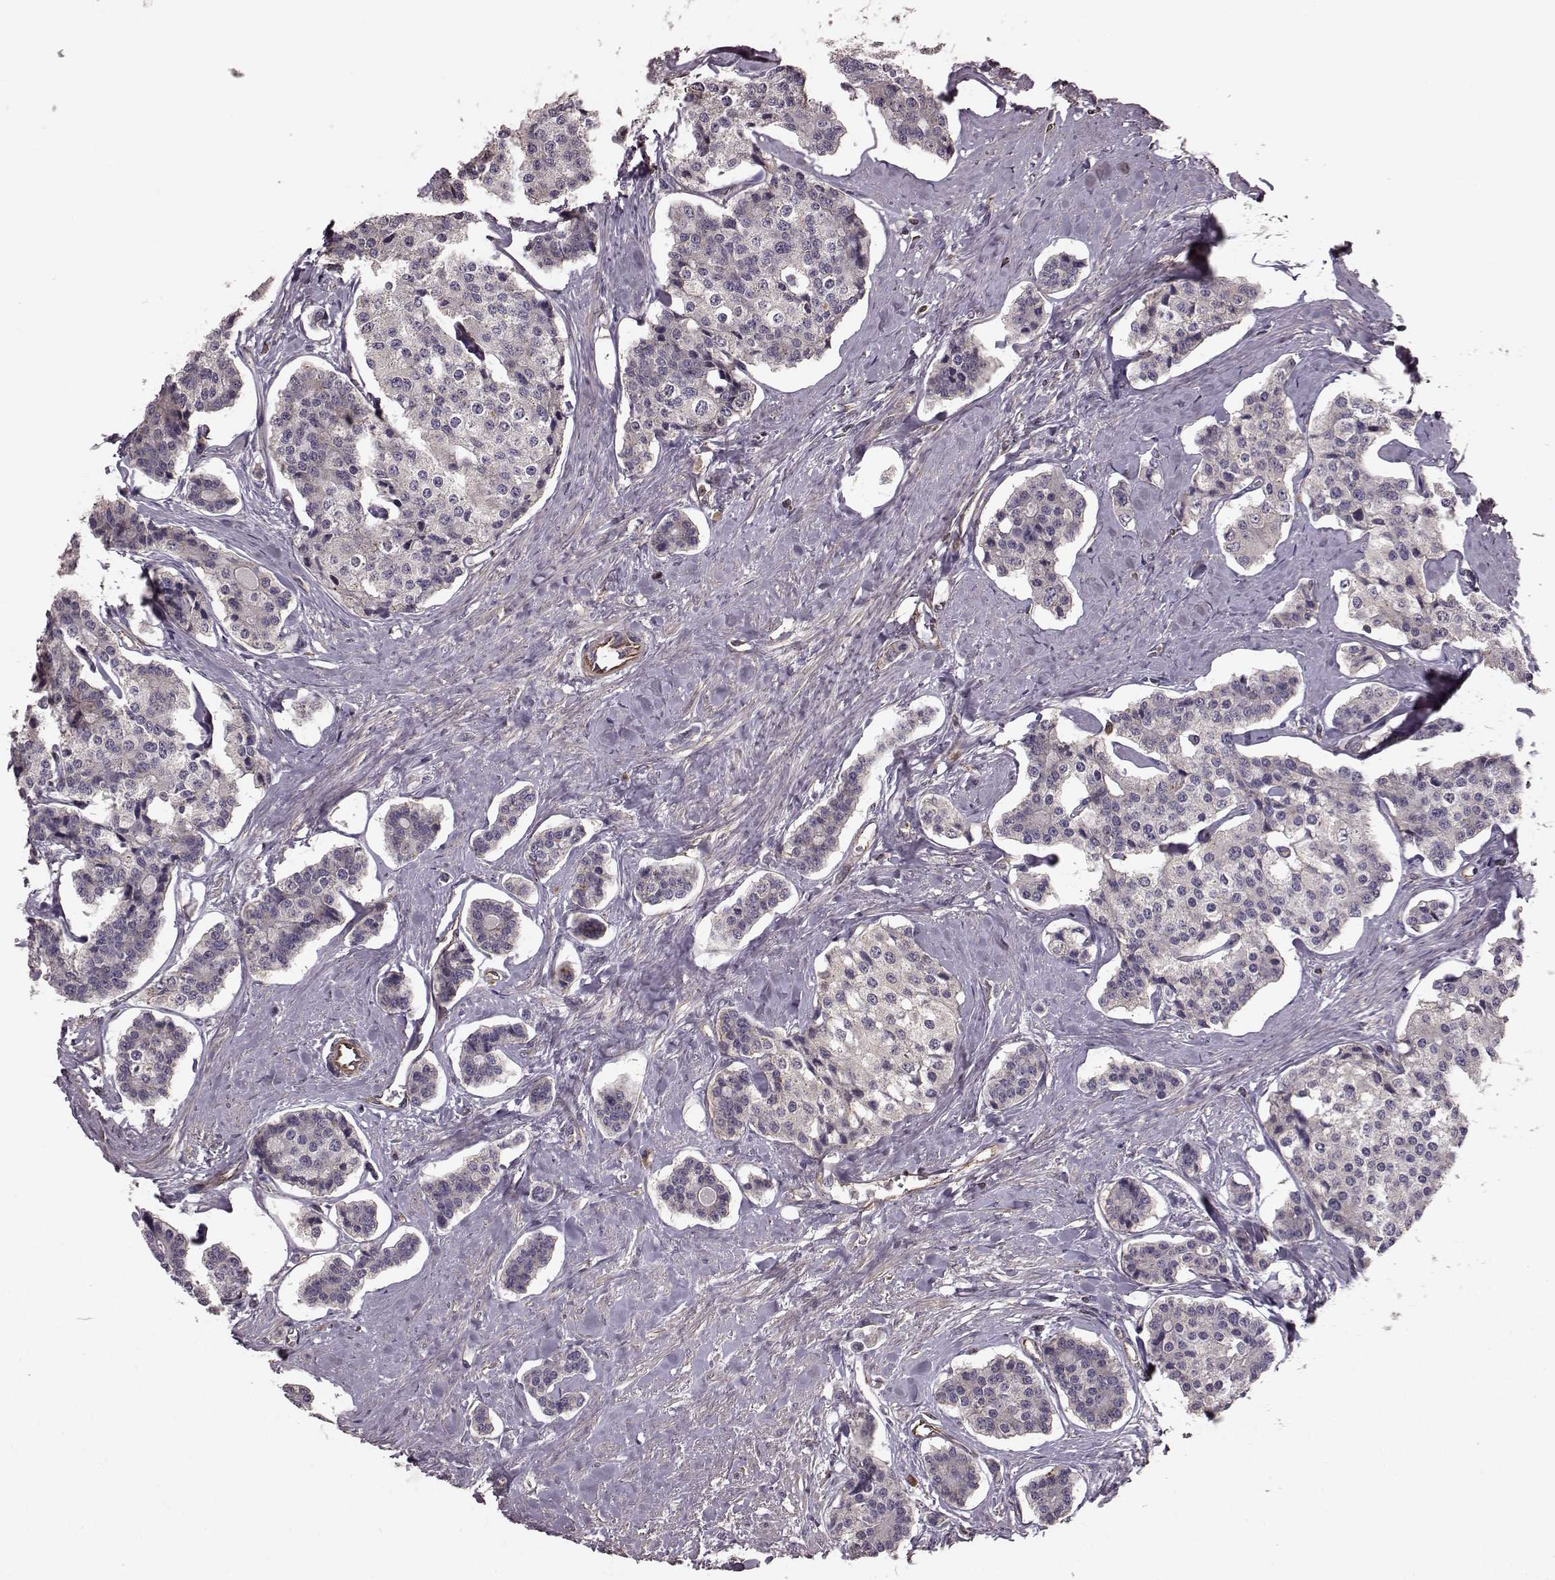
{"staining": {"intensity": "negative", "quantity": "none", "location": "none"}, "tissue": "carcinoid", "cell_type": "Tumor cells", "image_type": "cancer", "snomed": [{"axis": "morphology", "description": "Carcinoid, malignant, NOS"}, {"axis": "topography", "description": "Small intestine"}], "caption": "There is no significant expression in tumor cells of carcinoid.", "gene": "NTF3", "patient": {"sex": "female", "age": 65}}